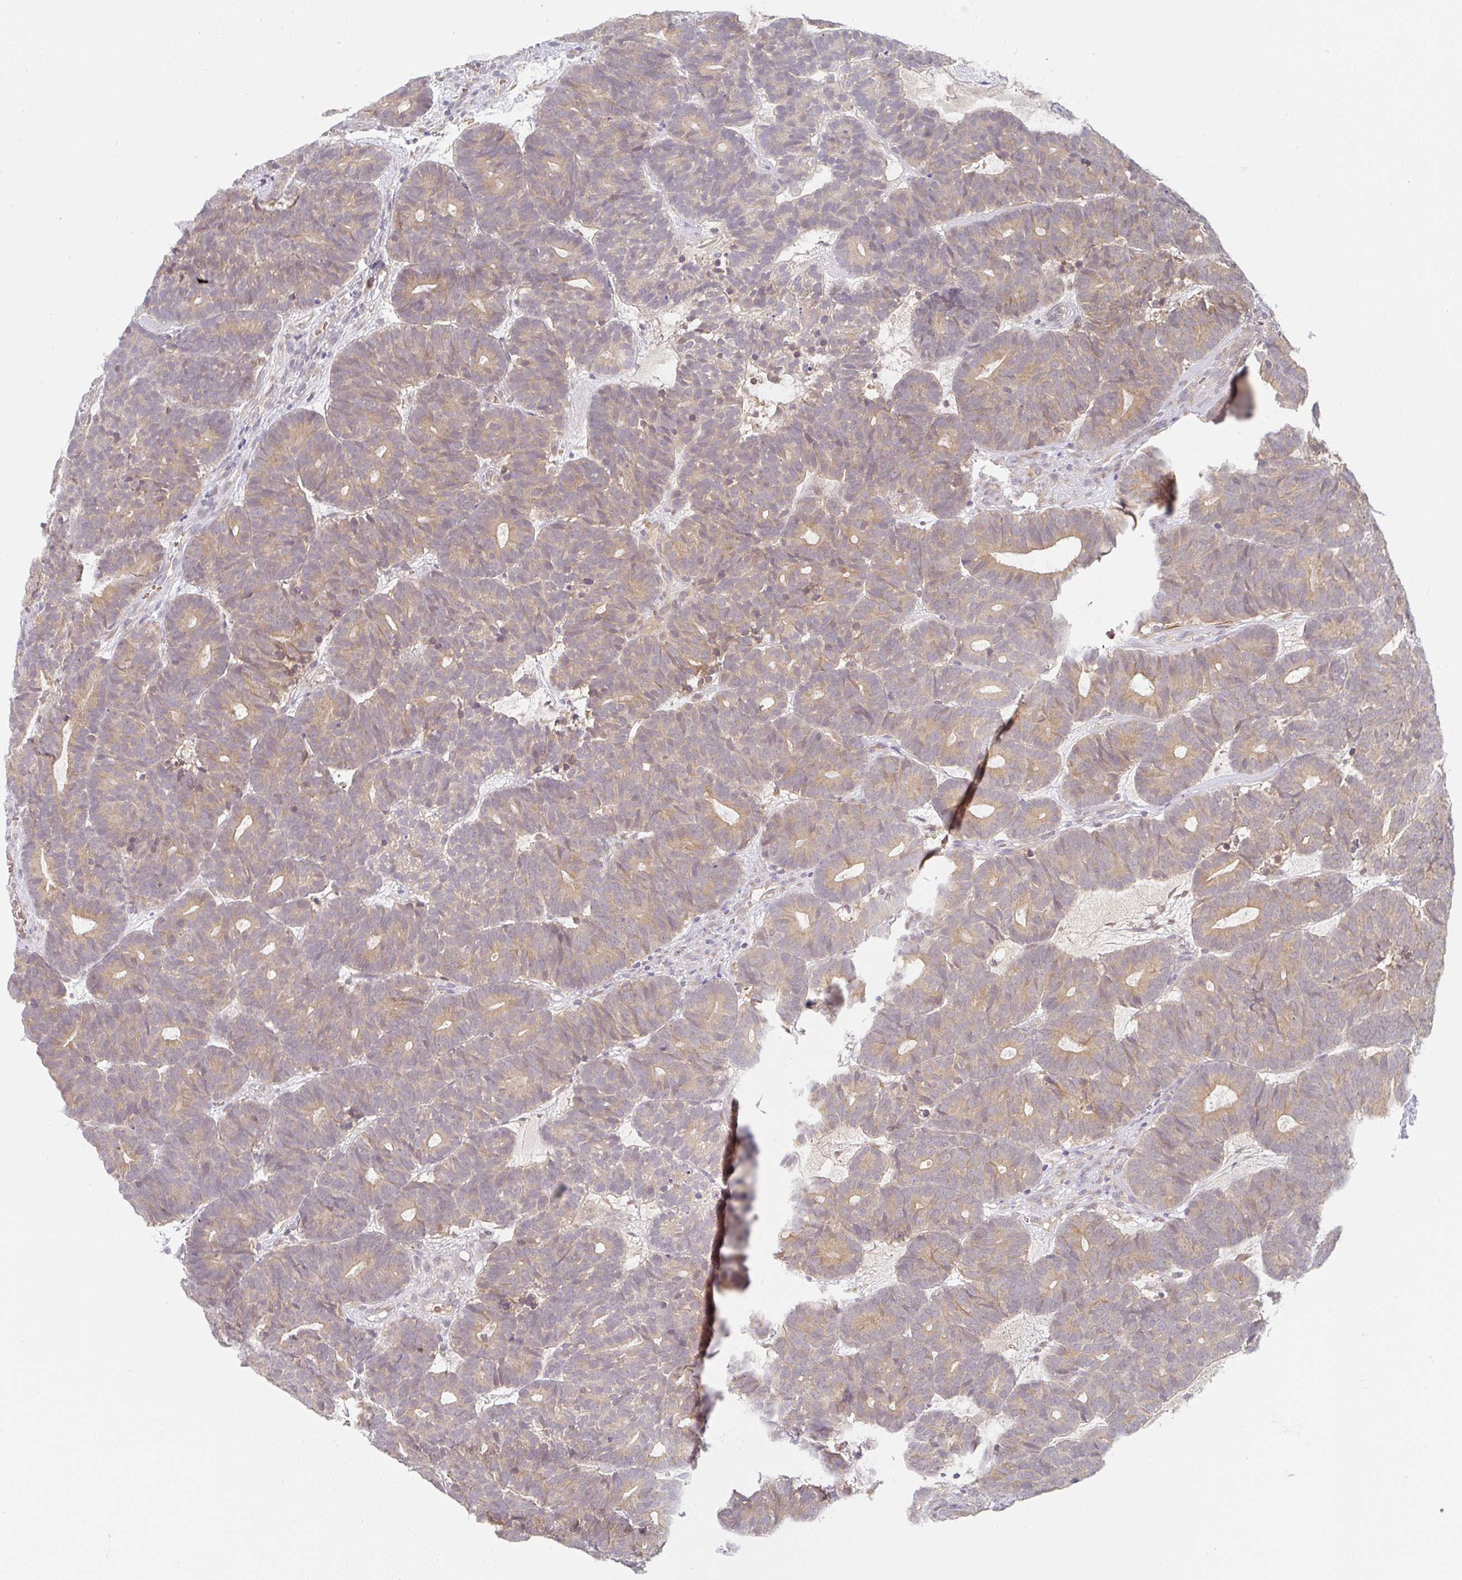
{"staining": {"intensity": "moderate", "quantity": ">75%", "location": "cytoplasmic/membranous"}, "tissue": "head and neck cancer", "cell_type": "Tumor cells", "image_type": "cancer", "snomed": [{"axis": "morphology", "description": "Adenocarcinoma, NOS"}, {"axis": "topography", "description": "Head-Neck"}], "caption": "Head and neck adenocarcinoma tissue displays moderate cytoplasmic/membranous expression in approximately >75% of tumor cells, visualized by immunohistochemistry.", "gene": "DERL2", "patient": {"sex": "female", "age": 81}}